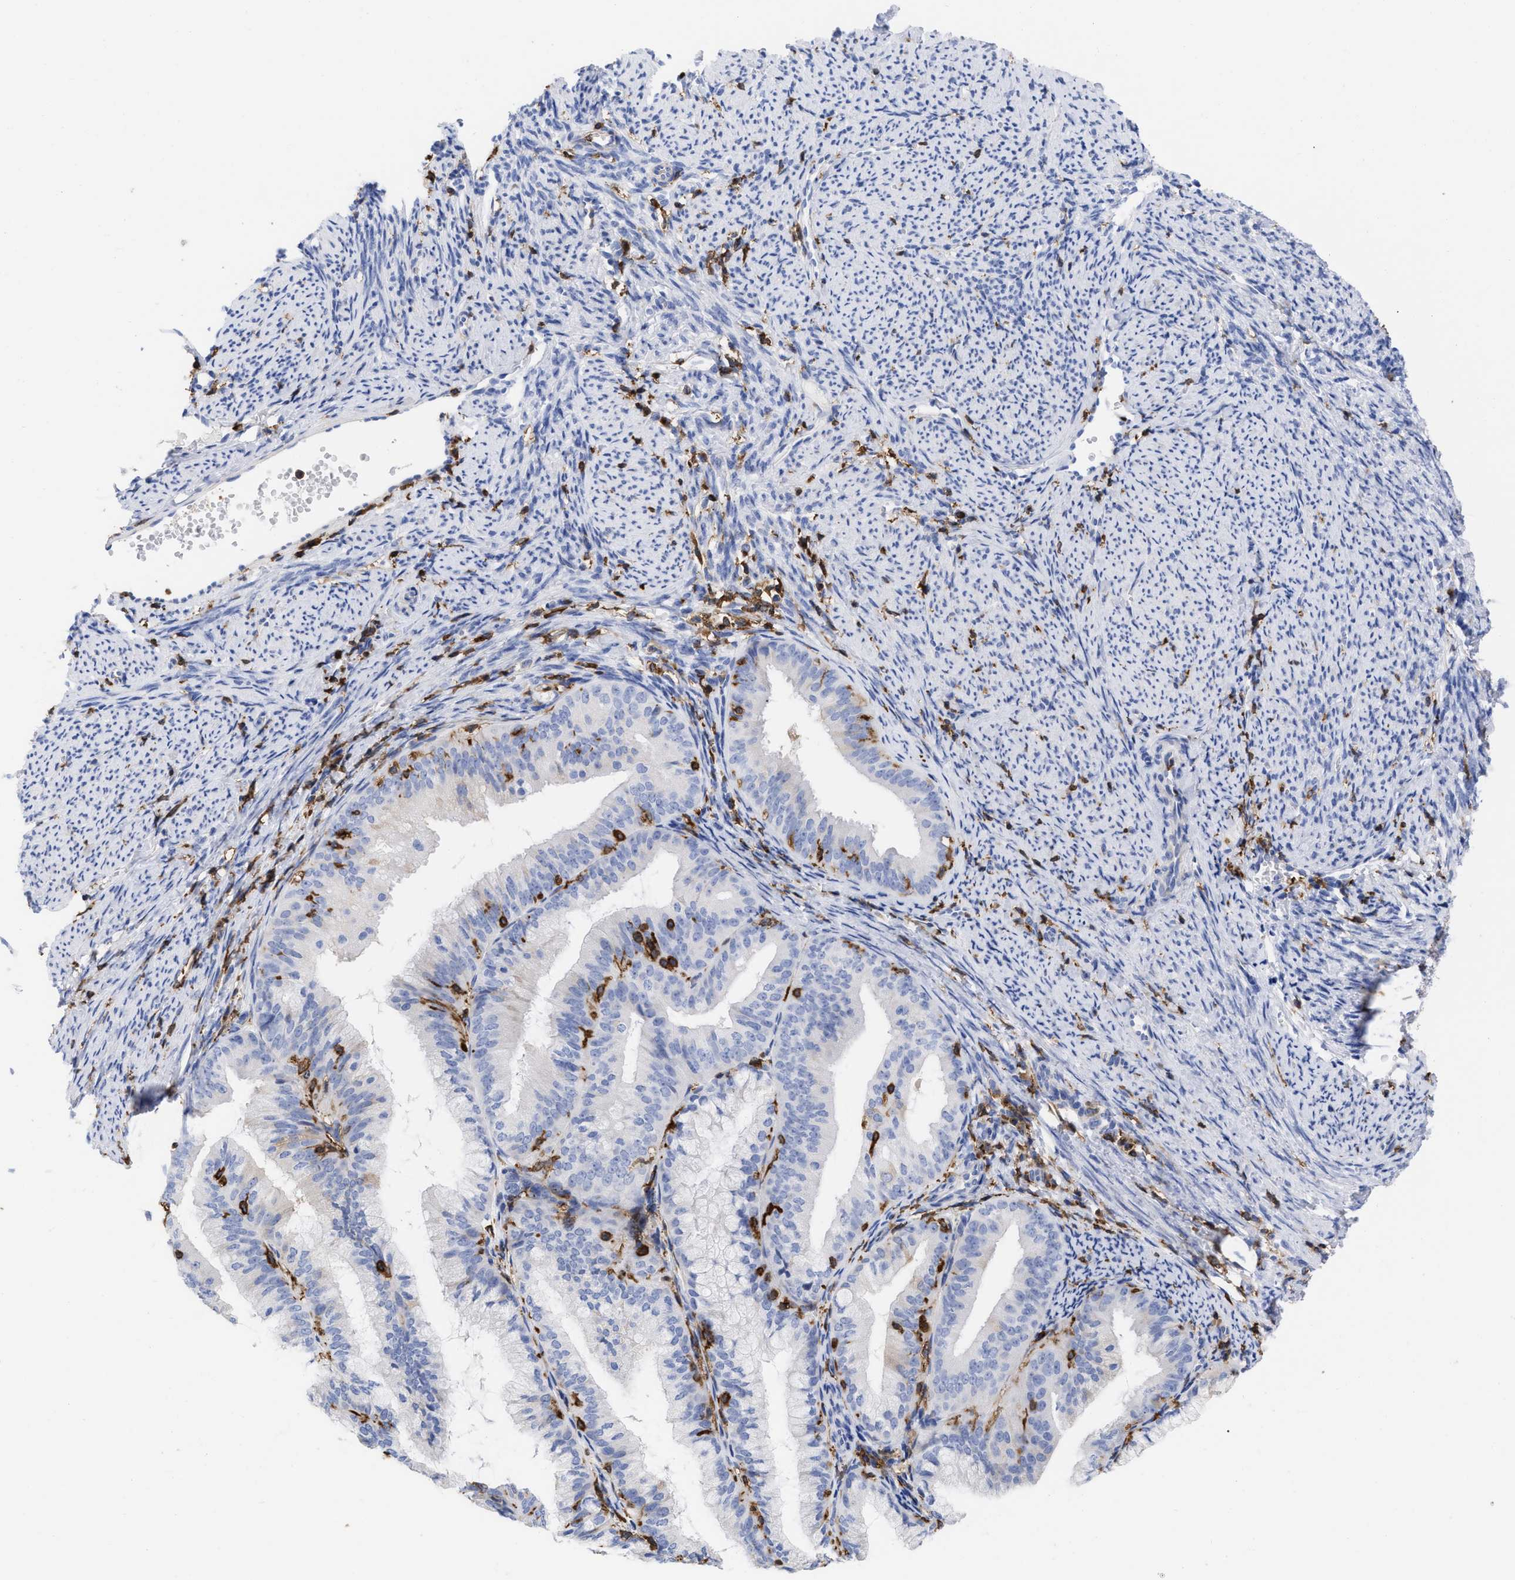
{"staining": {"intensity": "weak", "quantity": "<25%", "location": "cytoplasmic/membranous"}, "tissue": "endometrial cancer", "cell_type": "Tumor cells", "image_type": "cancer", "snomed": [{"axis": "morphology", "description": "Adenocarcinoma, NOS"}, {"axis": "topography", "description": "Endometrium"}], "caption": "Immunohistochemistry photomicrograph of human endometrial cancer (adenocarcinoma) stained for a protein (brown), which displays no expression in tumor cells. (Stains: DAB (3,3'-diaminobenzidine) IHC with hematoxylin counter stain, Microscopy: brightfield microscopy at high magnification).", "gene": "HCLS1", "patient": {"sex": "female", "age": 63}}